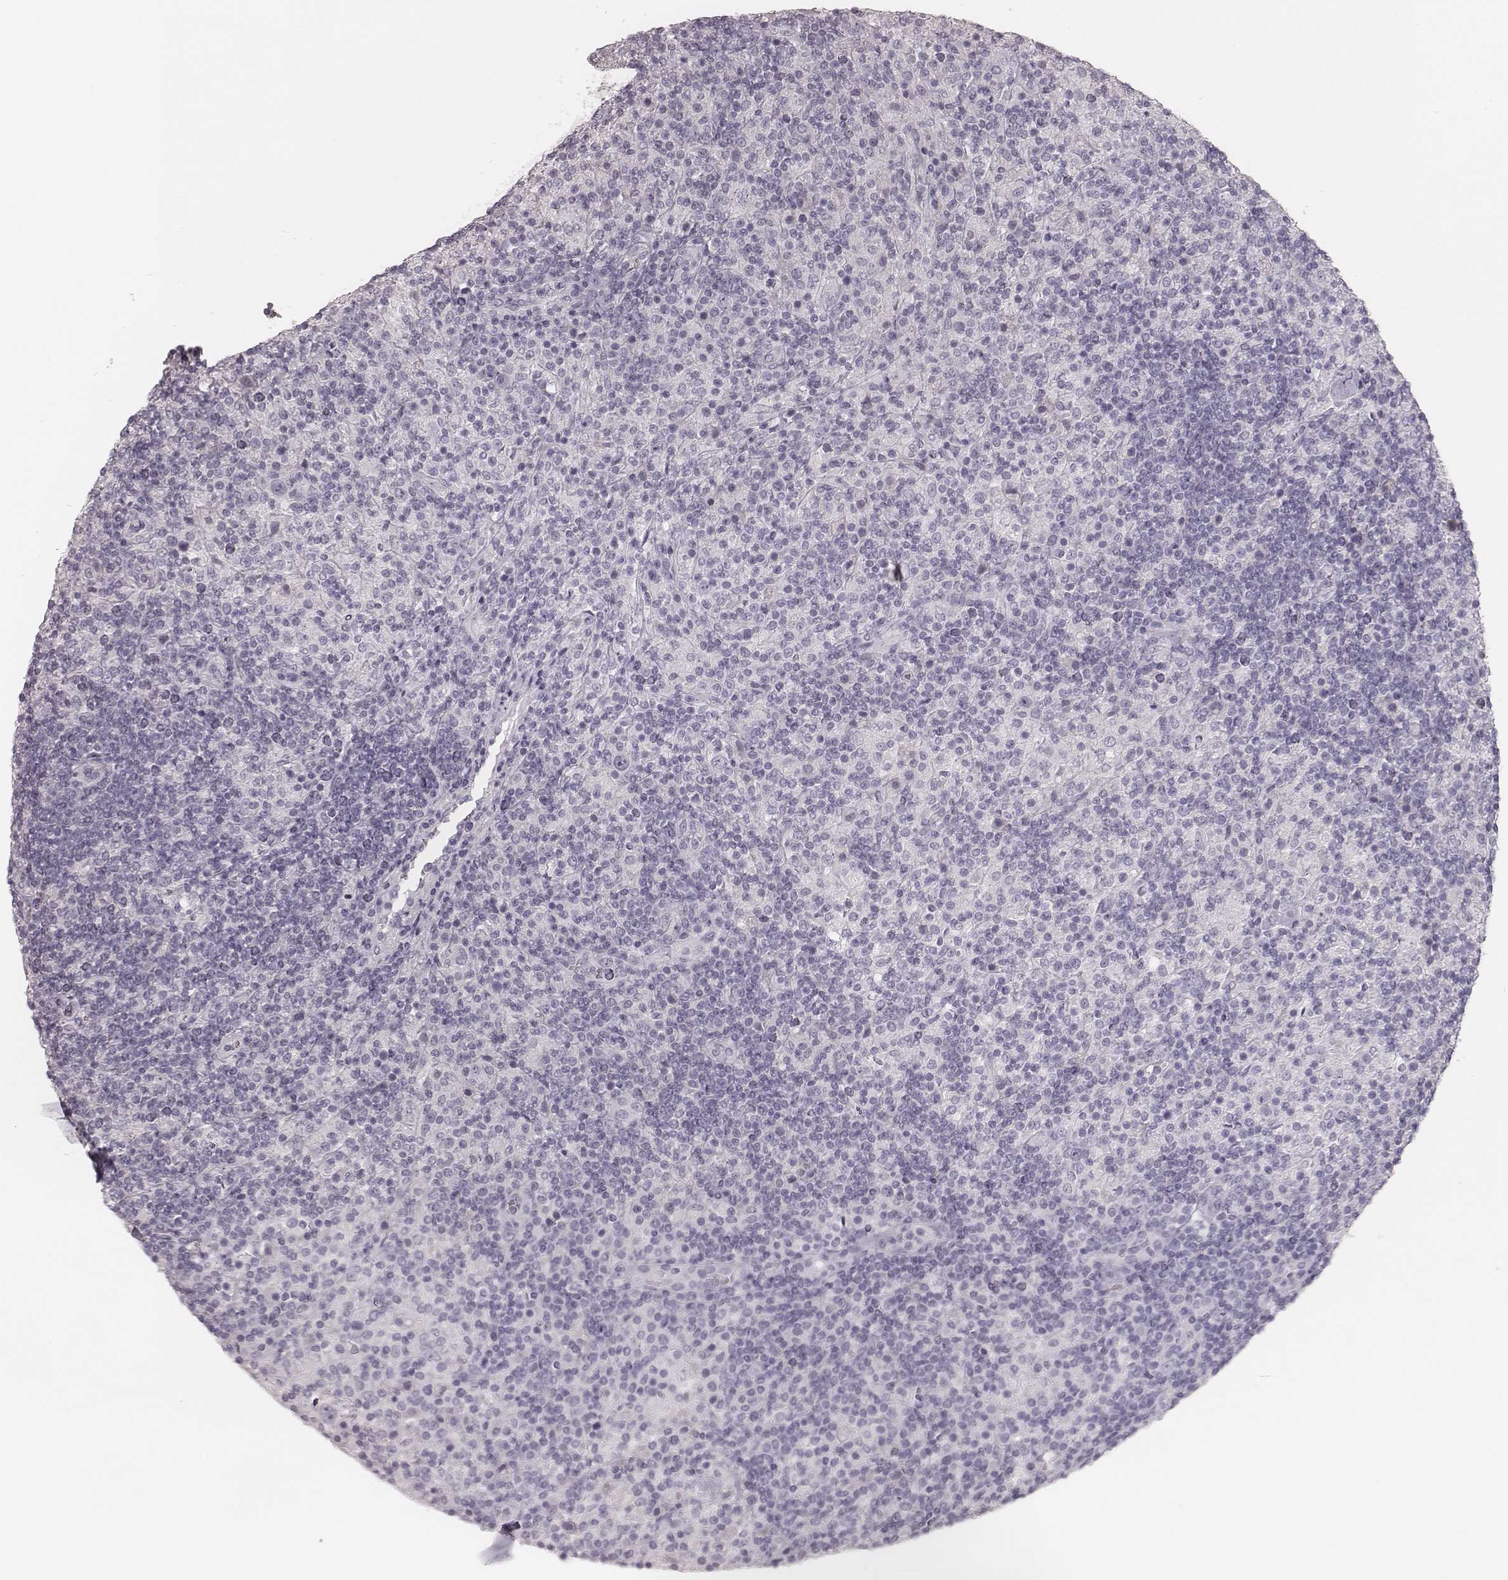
{"staining": {"intensity": "negative", "quantity": "none", "location": "none"}, "tissue": "lymphoma", "cell_type": "Tumor cells", "image_type": "cancer", "snomed": [{"axis": "morphology", "description": "Hodgkin's disease, NOS"}, {"axis": "topography", "description": "Lymph node"}], "caption": "This image is of Hodgkin's disease stained with immunohistochemistry (IHC) to label a protein in brown with the nuclei are counter-stained blue. There is no expression in tumor cells. The staining was performed using DAB (3,3'-diaminobenzidine) to visualize the protein expression in brown, while the nuclei were stained in blue with hematoxylin (Magnification: 20x).", "gene": "KRT82", "patient": {"sex": "male", "age": 70}}